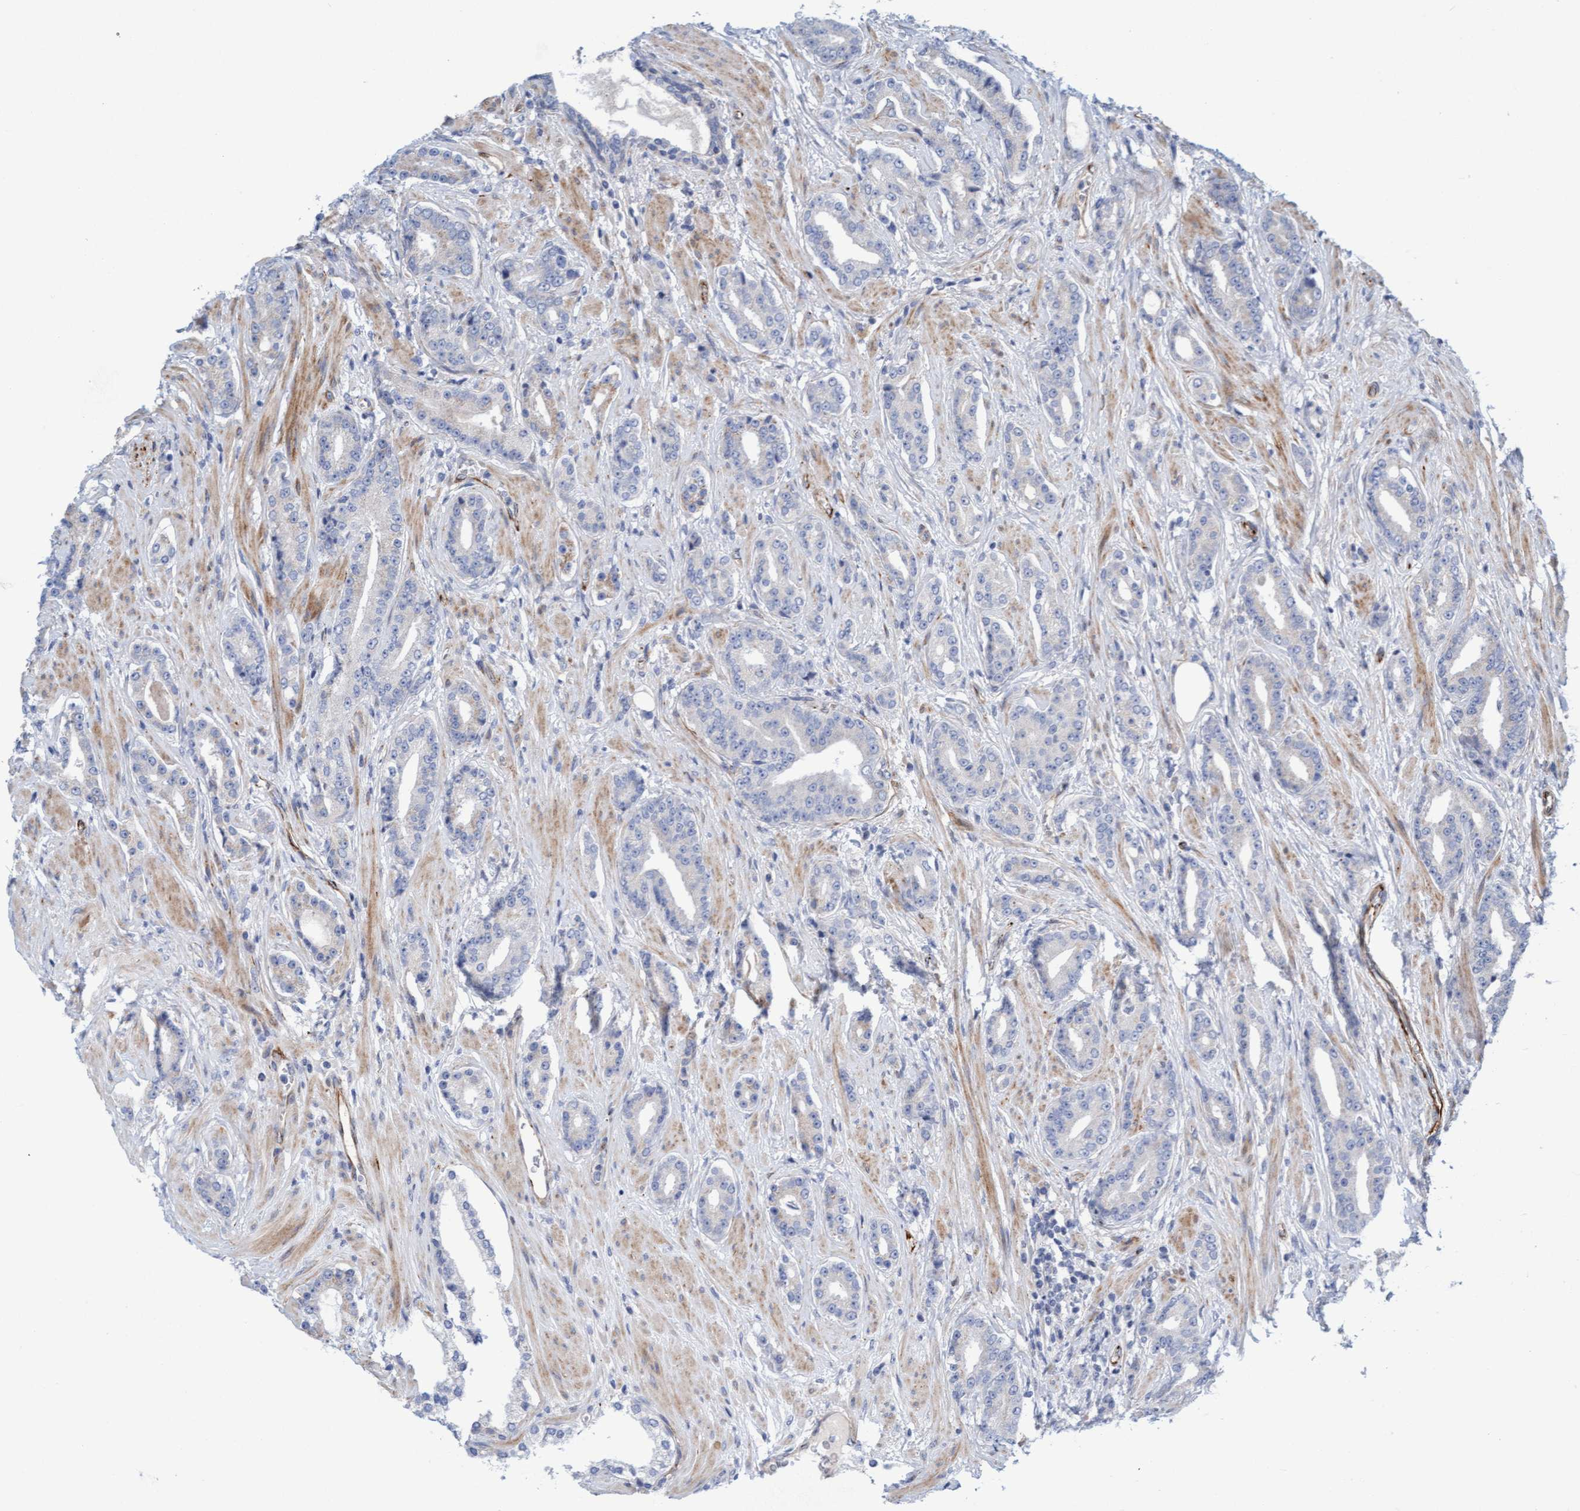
{"staining": {"intensity": "negative", "quantity": "none", "location": "none"}, "tissue": "prostate cancer", "cell_type": "Tumor cells", "image_type": "cancer", "snomed": [{"axis": "morphology", "description": "Adenocarcinoma, High grade"}, {"axis": "topography", "description": "Prostate"}], "caption": "DAB (3,3'-diaminobenzidine) immunohistochemical staining of high-grade adenocarcinoma (prostate) displays no significant positivity in tumor cells. The staining was performed using DAB (3,3'-diaminobenzidine) to visualize the protein expression in brown, while the nuclei were stained in blue with hematoxylin (Magnification: 20x).", "gene": "POLG2", "patient": {"sex": "male", "age": 71}}